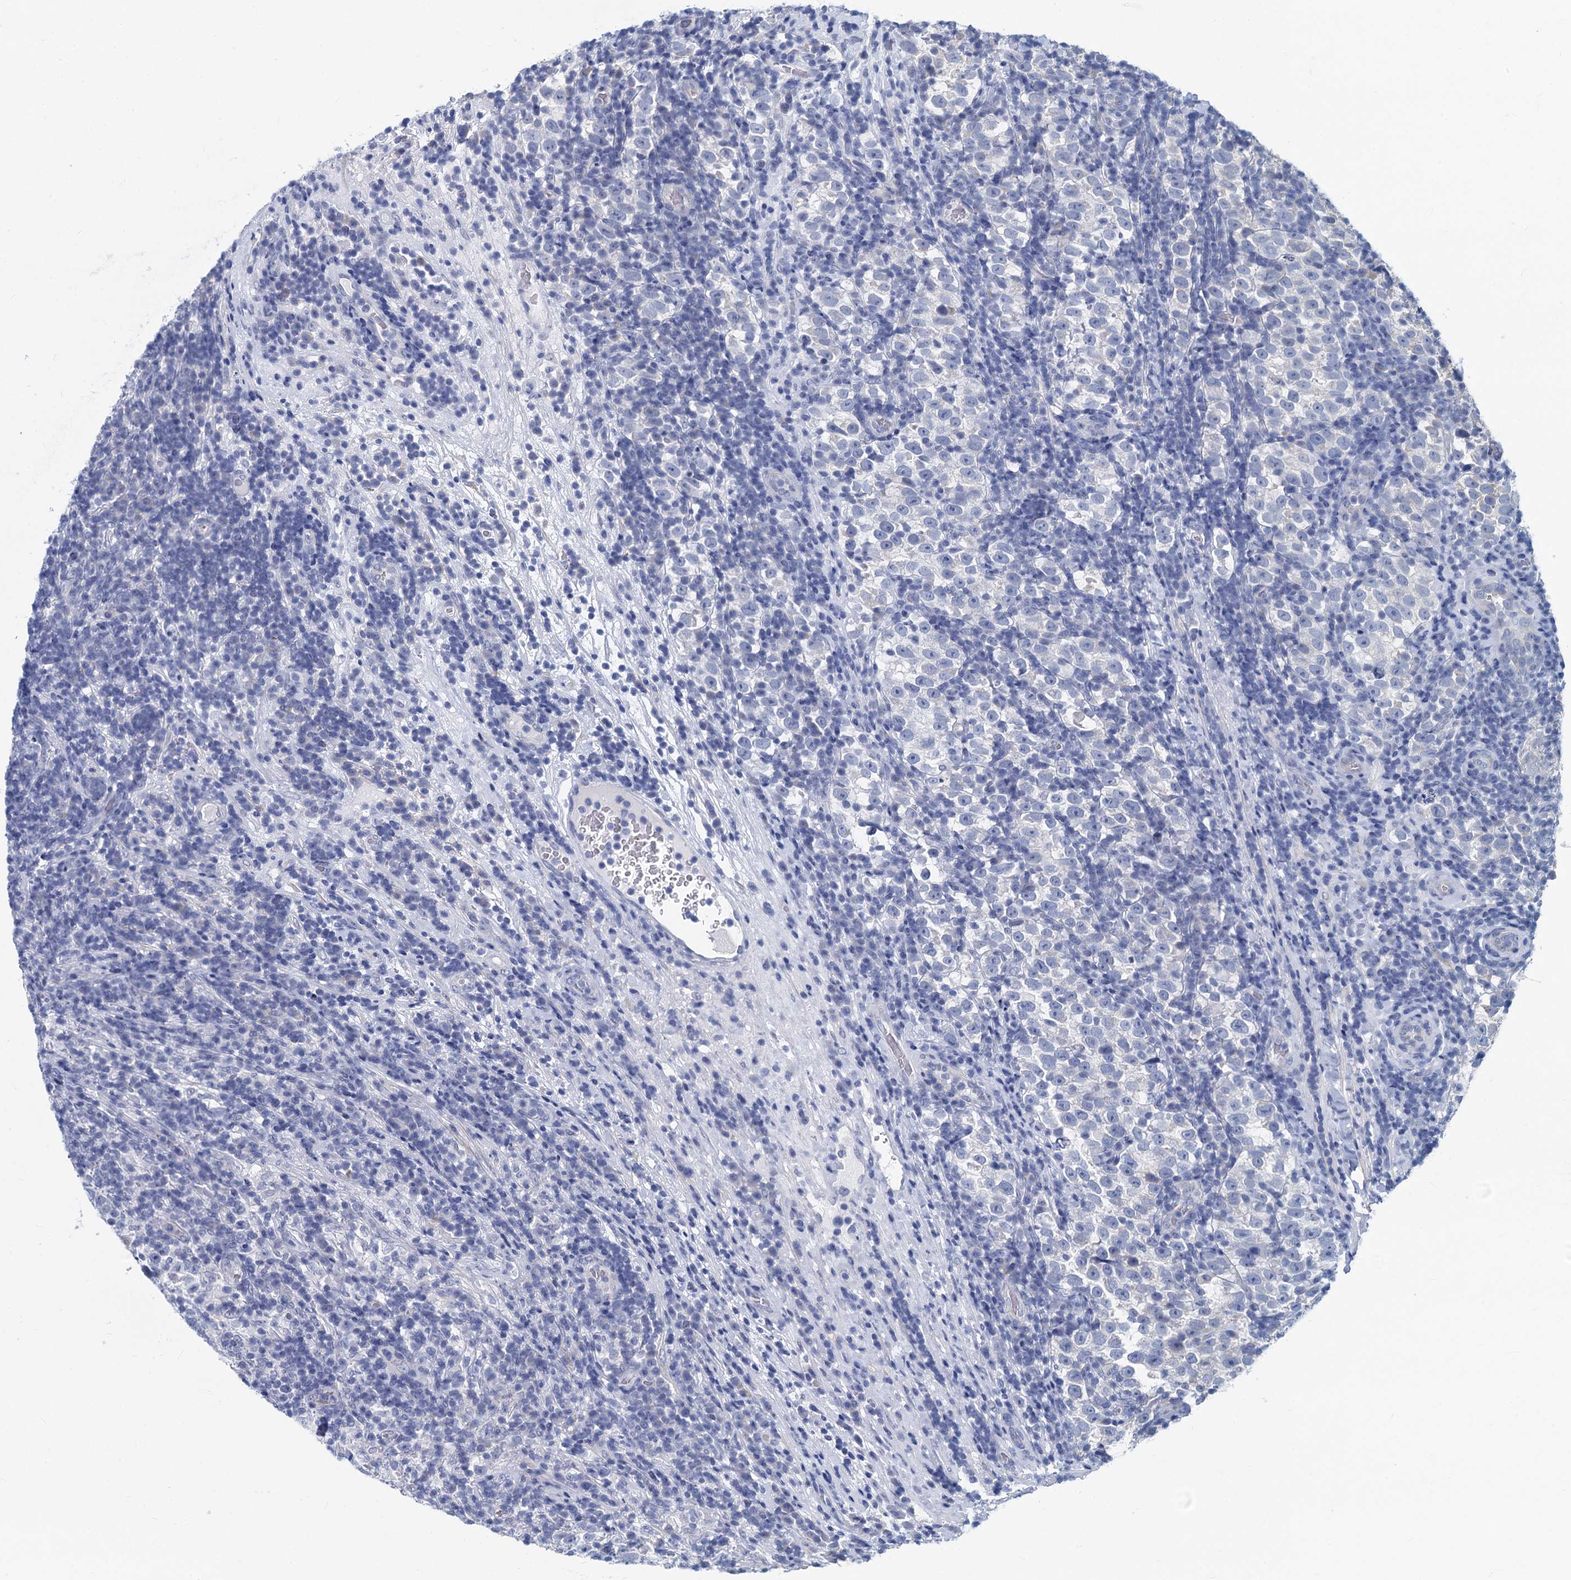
{"staining": {"intensity": "negative", "quantity": "none", "location": "none"}, "tissue": "testis cancer", "cell_type": "Tumor cells", "image_type": "cancer", "snomed": [{"axis": "morphology", "description": "Normal tissue, NOS"}, {"axis": "morphology", "description": "Seminoma, NOS"}, {"axis": "topography", "description": "Testis"}], "caption": "Tumor cells show no significant protein positivity in testis cancer.", "gene": "GSTM3", "patient": {"sex": "male", "age": 43}}